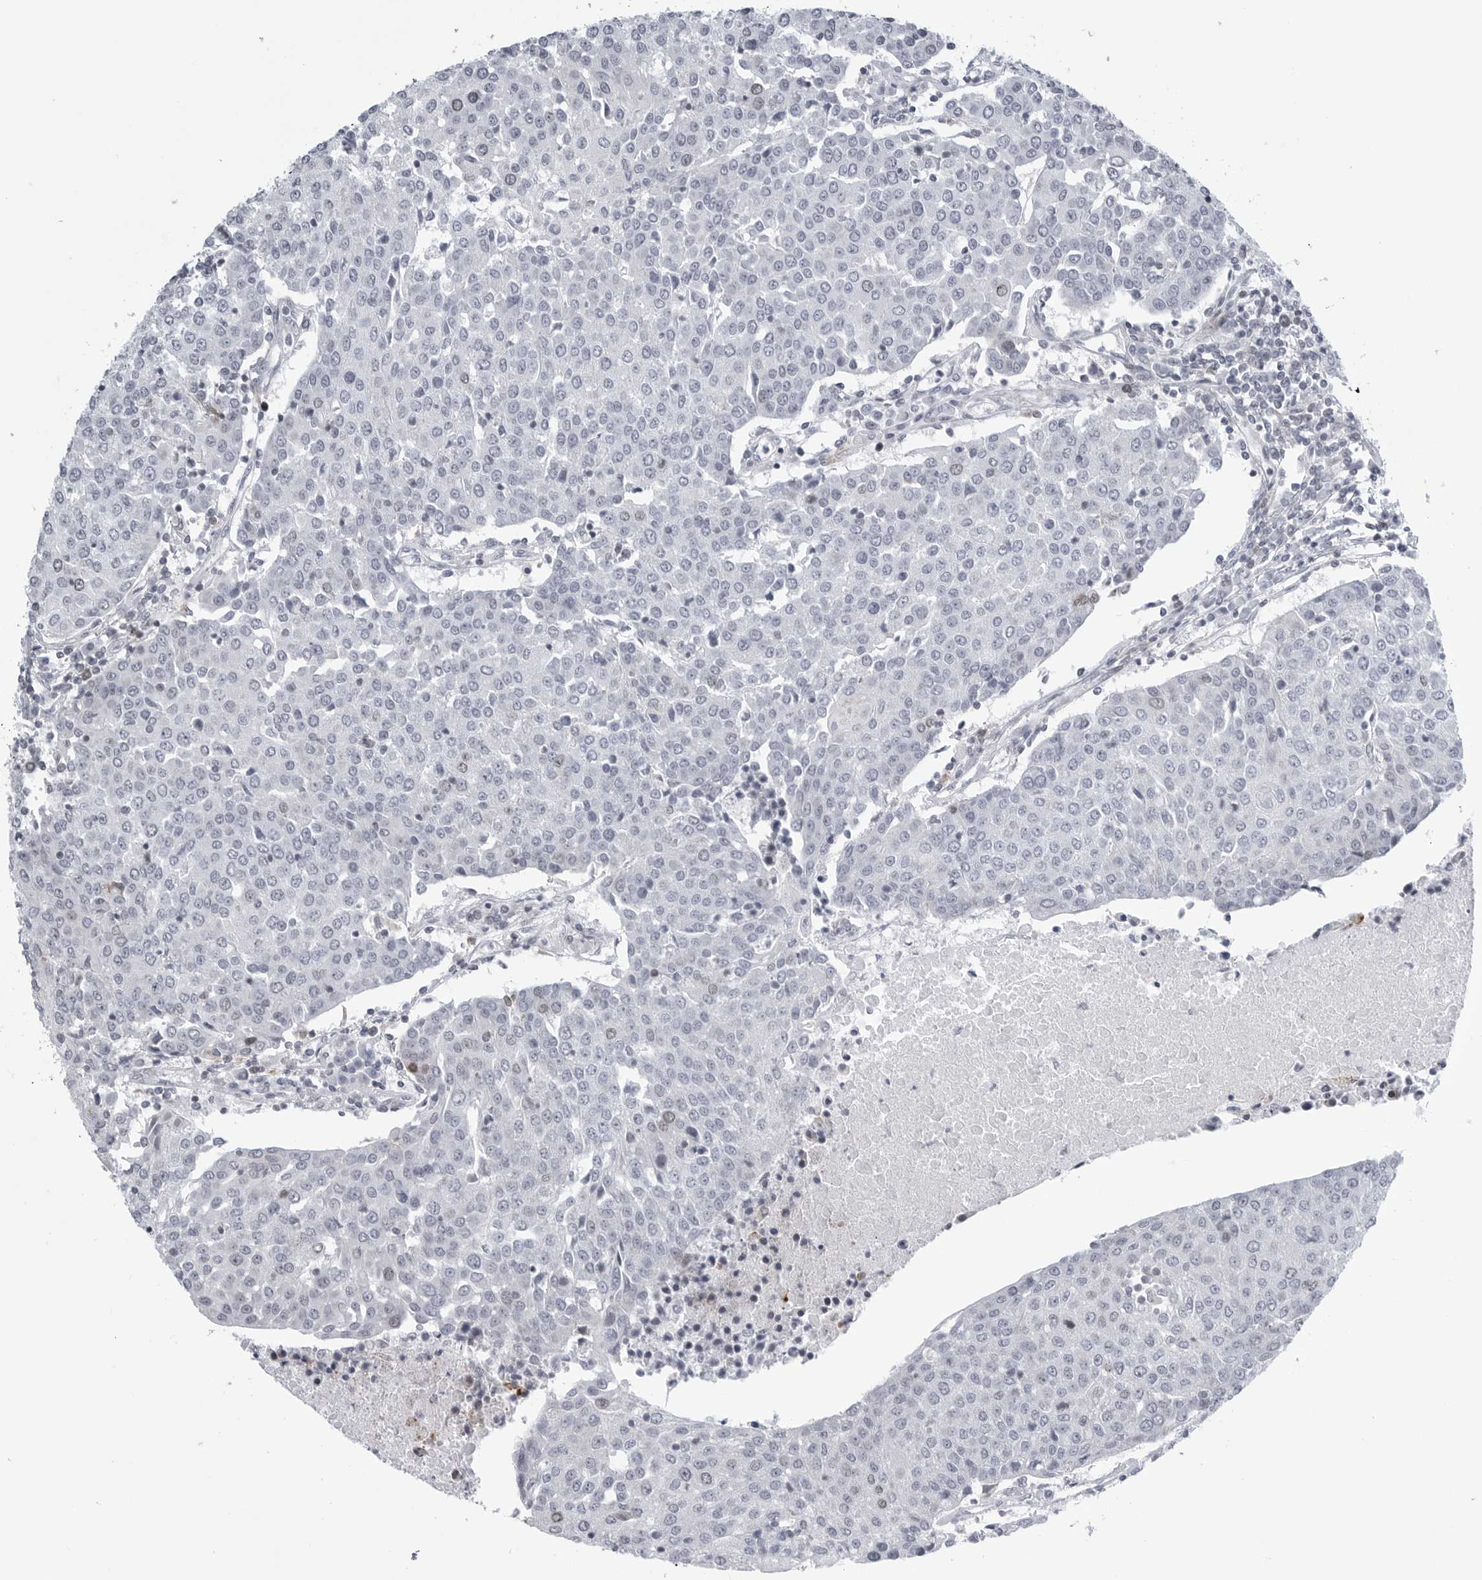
{"staining": {"intensity": "negative", "quantity": "none", "location": "none"}, "tissue": "urothelial cancer", "cell_type": "Tumor cells", "image_type": "cancer", "snomed": [{"axis": "morphology", "description": "Urothelial carcinoma, High grade"}, {"axis": "topography", "description": "Urinary bladder"}], "caption": "A histopathology image of urothelial carcinoma (high-grade) stained for a protein displays no brown staining in tumor cells.", "gene": "FAM135B", "patient": {"sex": "female", "age": 85}}